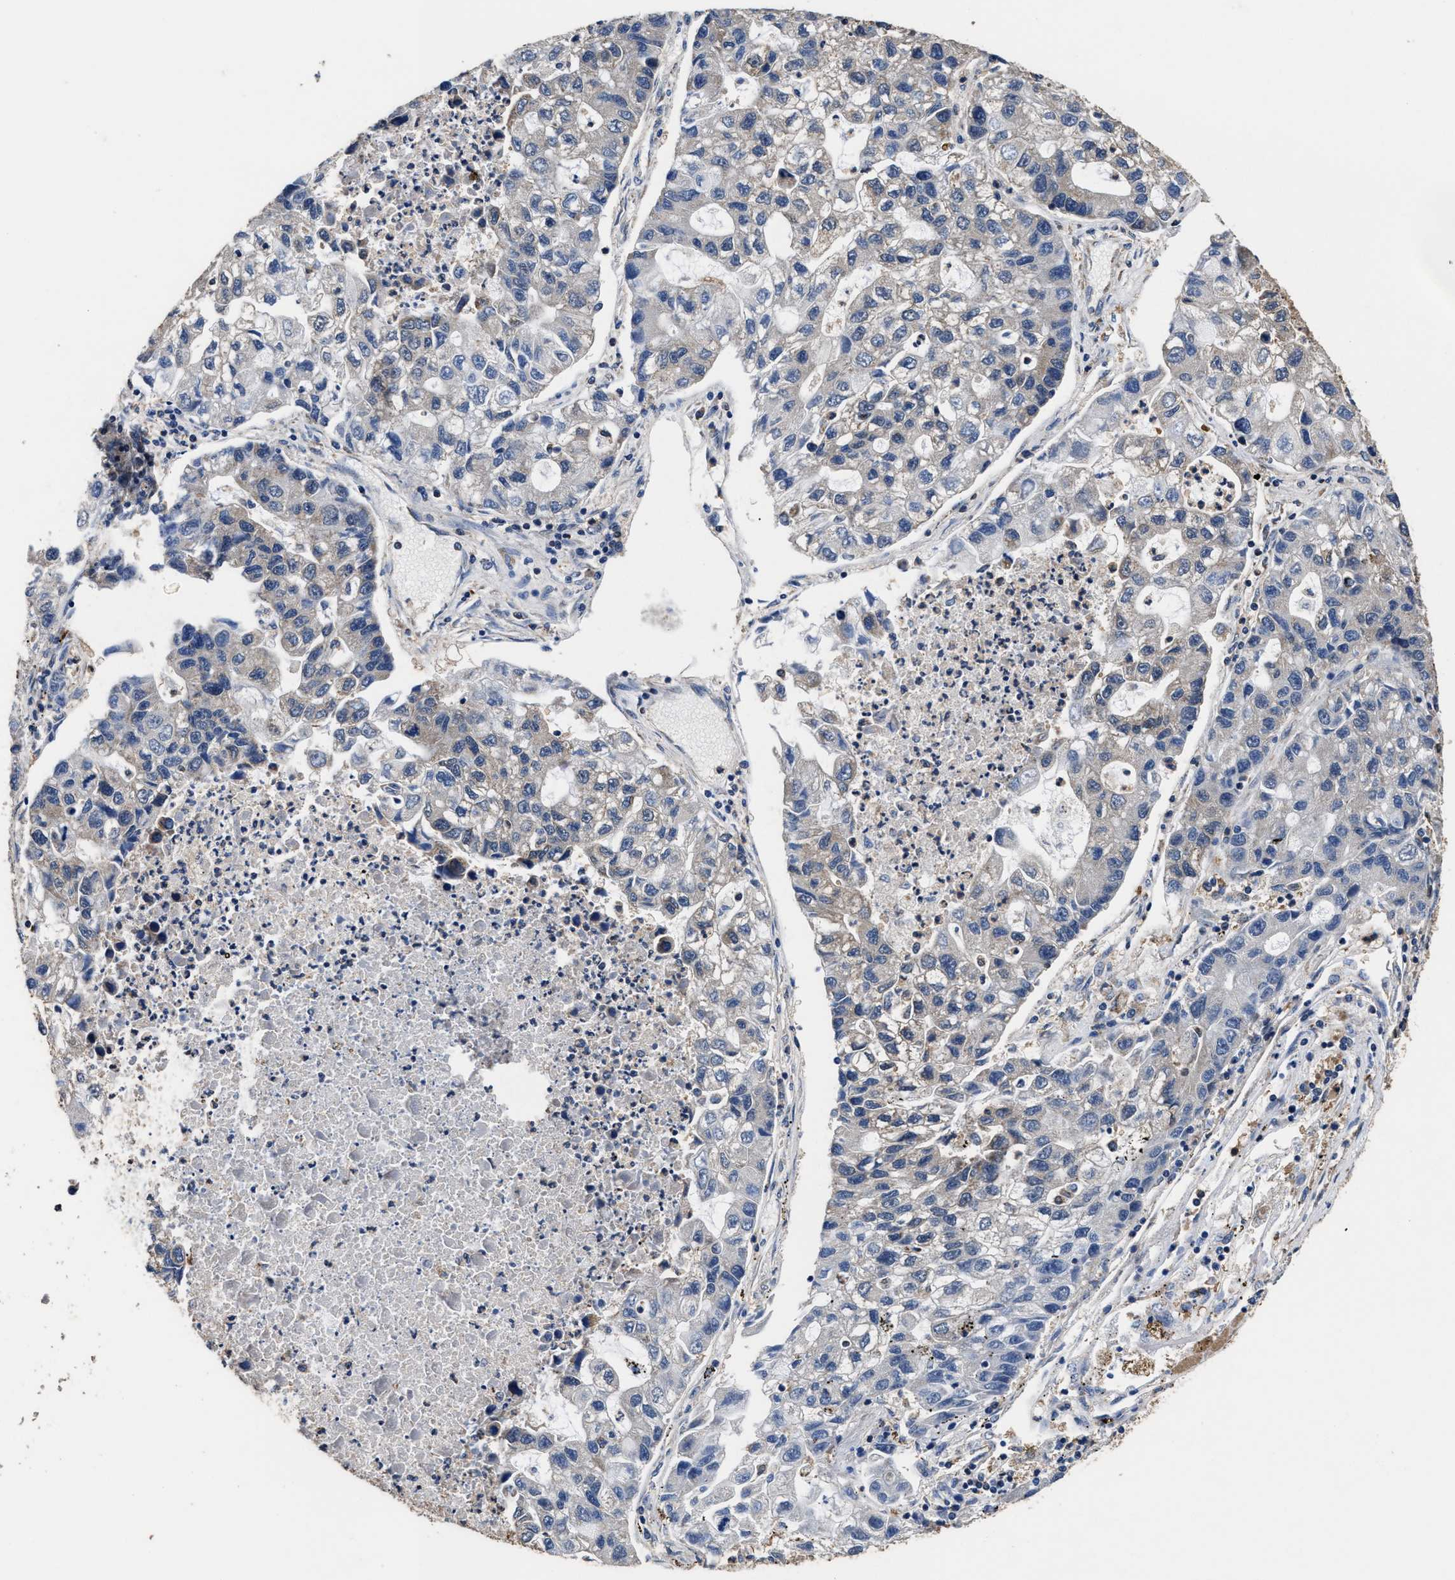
{"staining": {"intensity": "negative", "quantity": "none", "location": "none"}, "tissue": "lung cancer", "cell_type": "Tumor cells", "image_type": "cancer", "snomed": [{"axis": "morphology", "description": "Adenocarcinoma, NOS"}, {"axis": "topography", "description": "Lung"}], "caption": "DAB (3,3'-diaminobenzidine) immunohistochemical staining of human lung cancer (adenocarcinoma) displays no significant positivity in tumor cells.", "gene": "ACLY", "patient": {"sex": "female", "age": 51}}